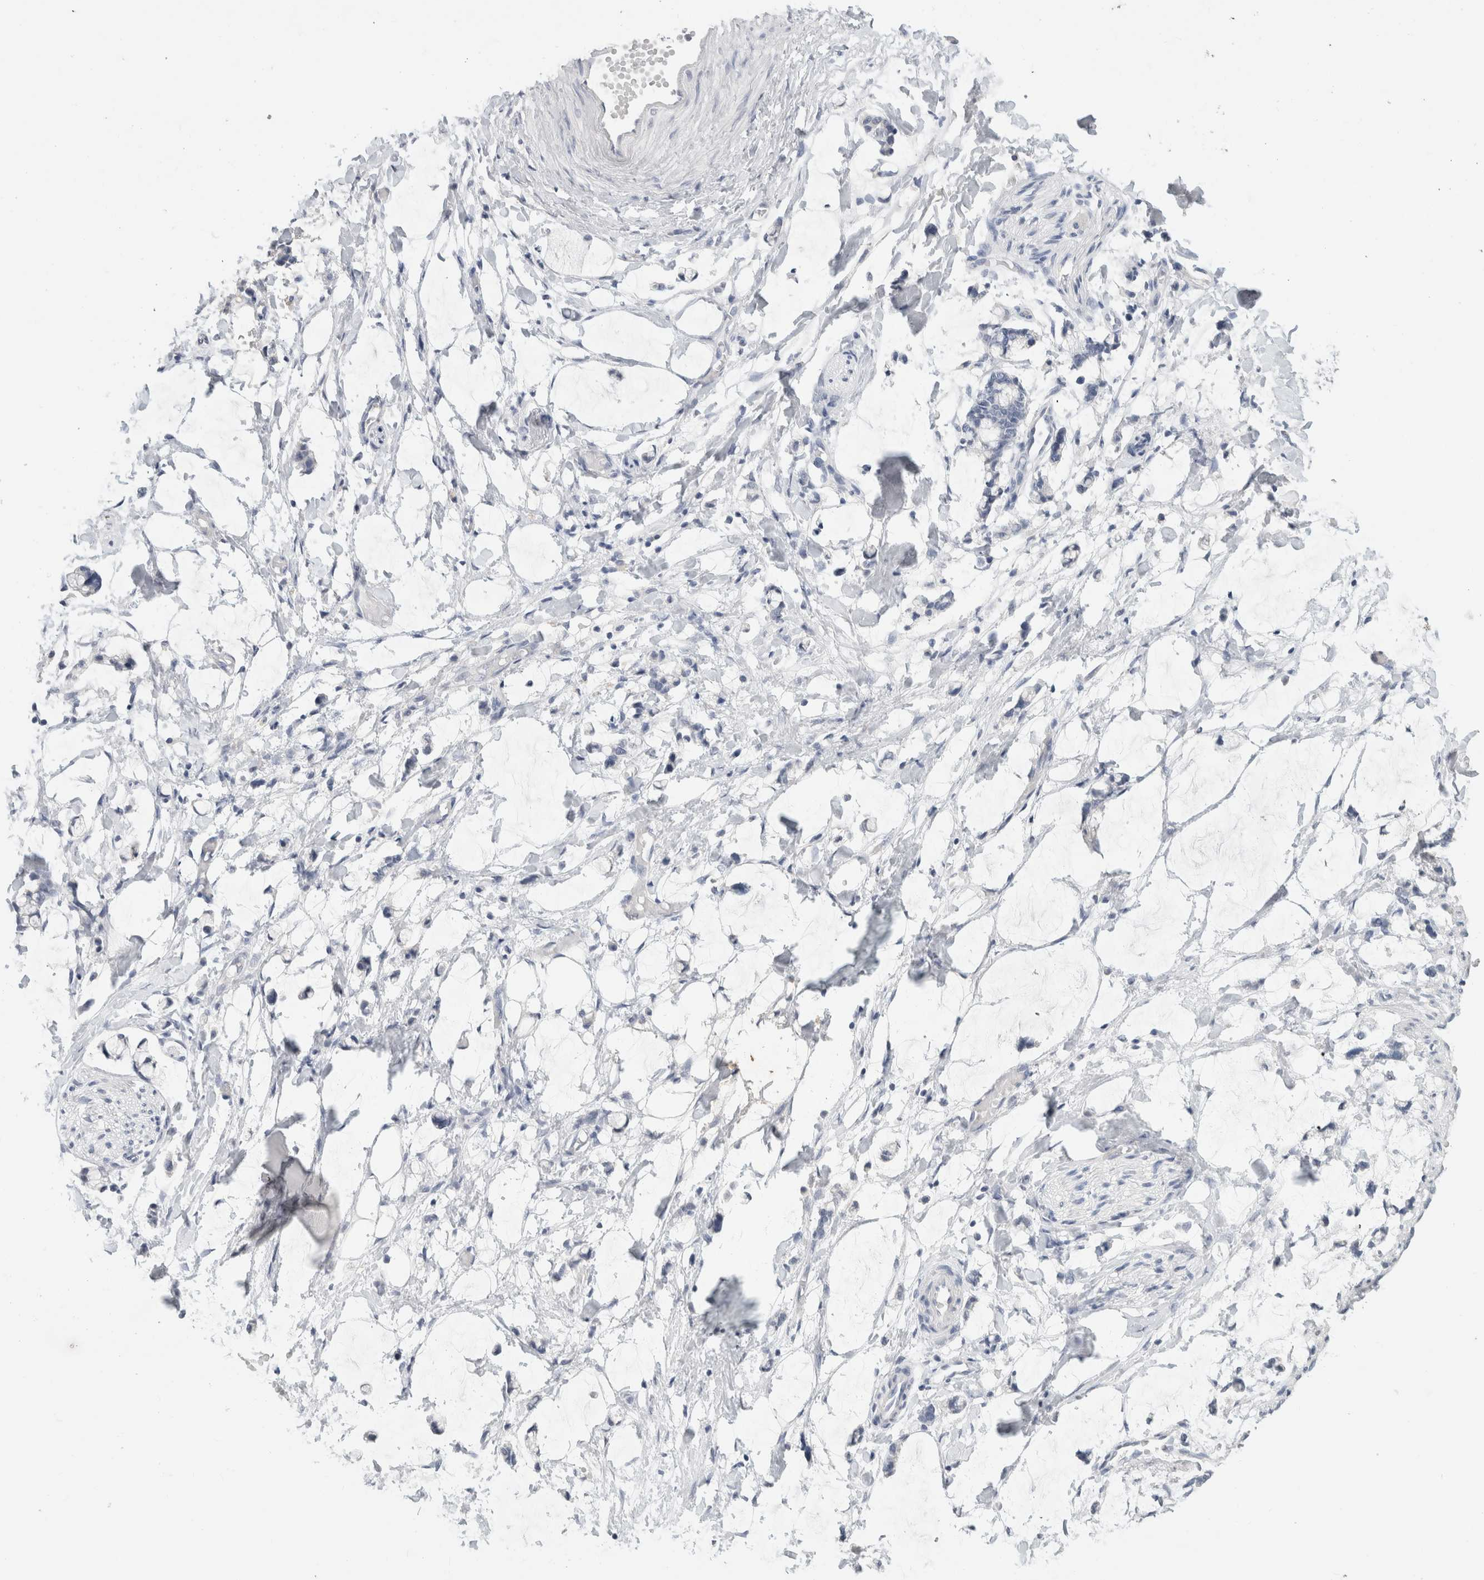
{"staining": {"intensity": "negative", "quantity": "none", "location": "none"}, "tissue": "adipose tissue", "cell_type": "Adipocytes", "image_type": "normal", "snomed": [{"axis": "morphology", "description": "Normal tissue, NOS"}, {"axis": "morphology", "description": "Adenocarcinoma, NOS"}, {"axis": "topography", "description": "Colon"}, {"axis": "topography", "description": "Peripheral nerve tissue"}], "caption": "Adipocytes show no significant positivity in benign adipose tissue. Nuclei are stained in blue.", "gene": "BCAN", "patient": {"sex": "male", "age": 14}}